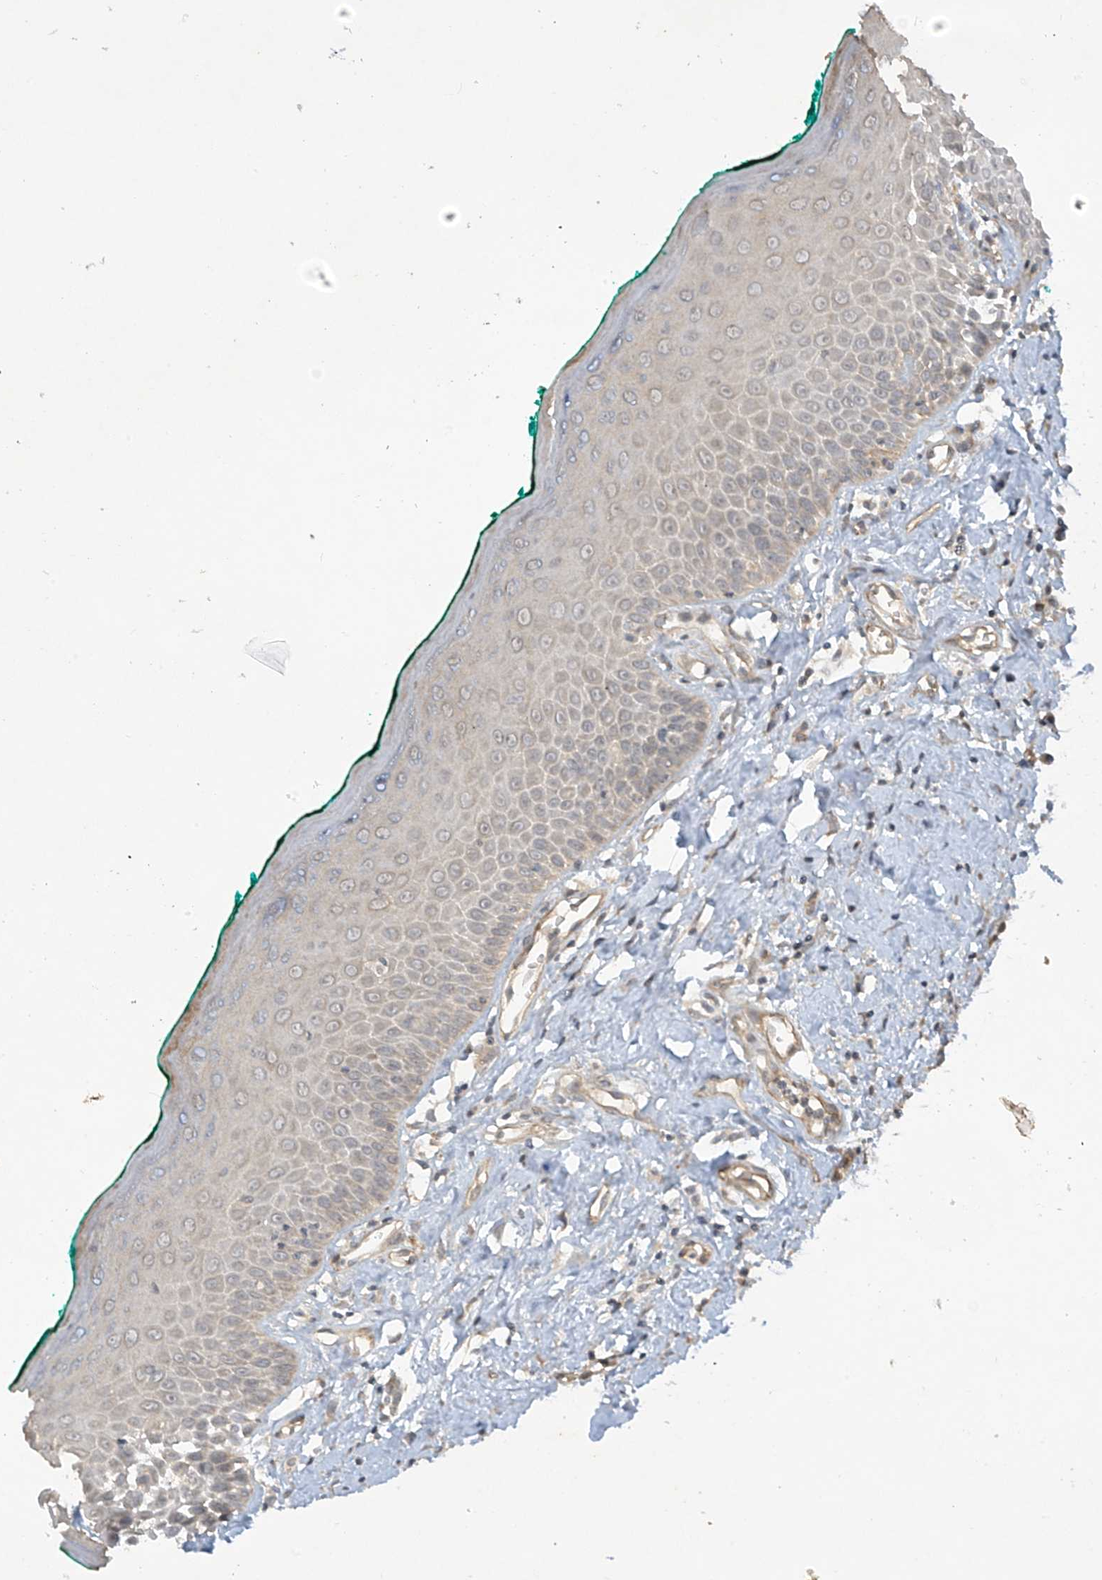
{"staining": {"intensity": "weak", "quantity": "<25%", "location": "cytoplasmic/membranous"}, "tissue": "oral mucosa", "cell_type": "Squamous epithelial cells", "image_type": "normal", "snomed": [{"axis": "morphology", "description": "Normal tissue, NOS"}, {"axis": "topography", "description": "Oral tissue"}], "caption": "This photomicrograph is of normal oral mucosa stained with IHC to label a protein in brown with the nuclei are counter-stained blue. There is no positivity in squamous epithelial cells.", "gene": "DGKQ", "patient": {"sex": "female", "age": 70}}